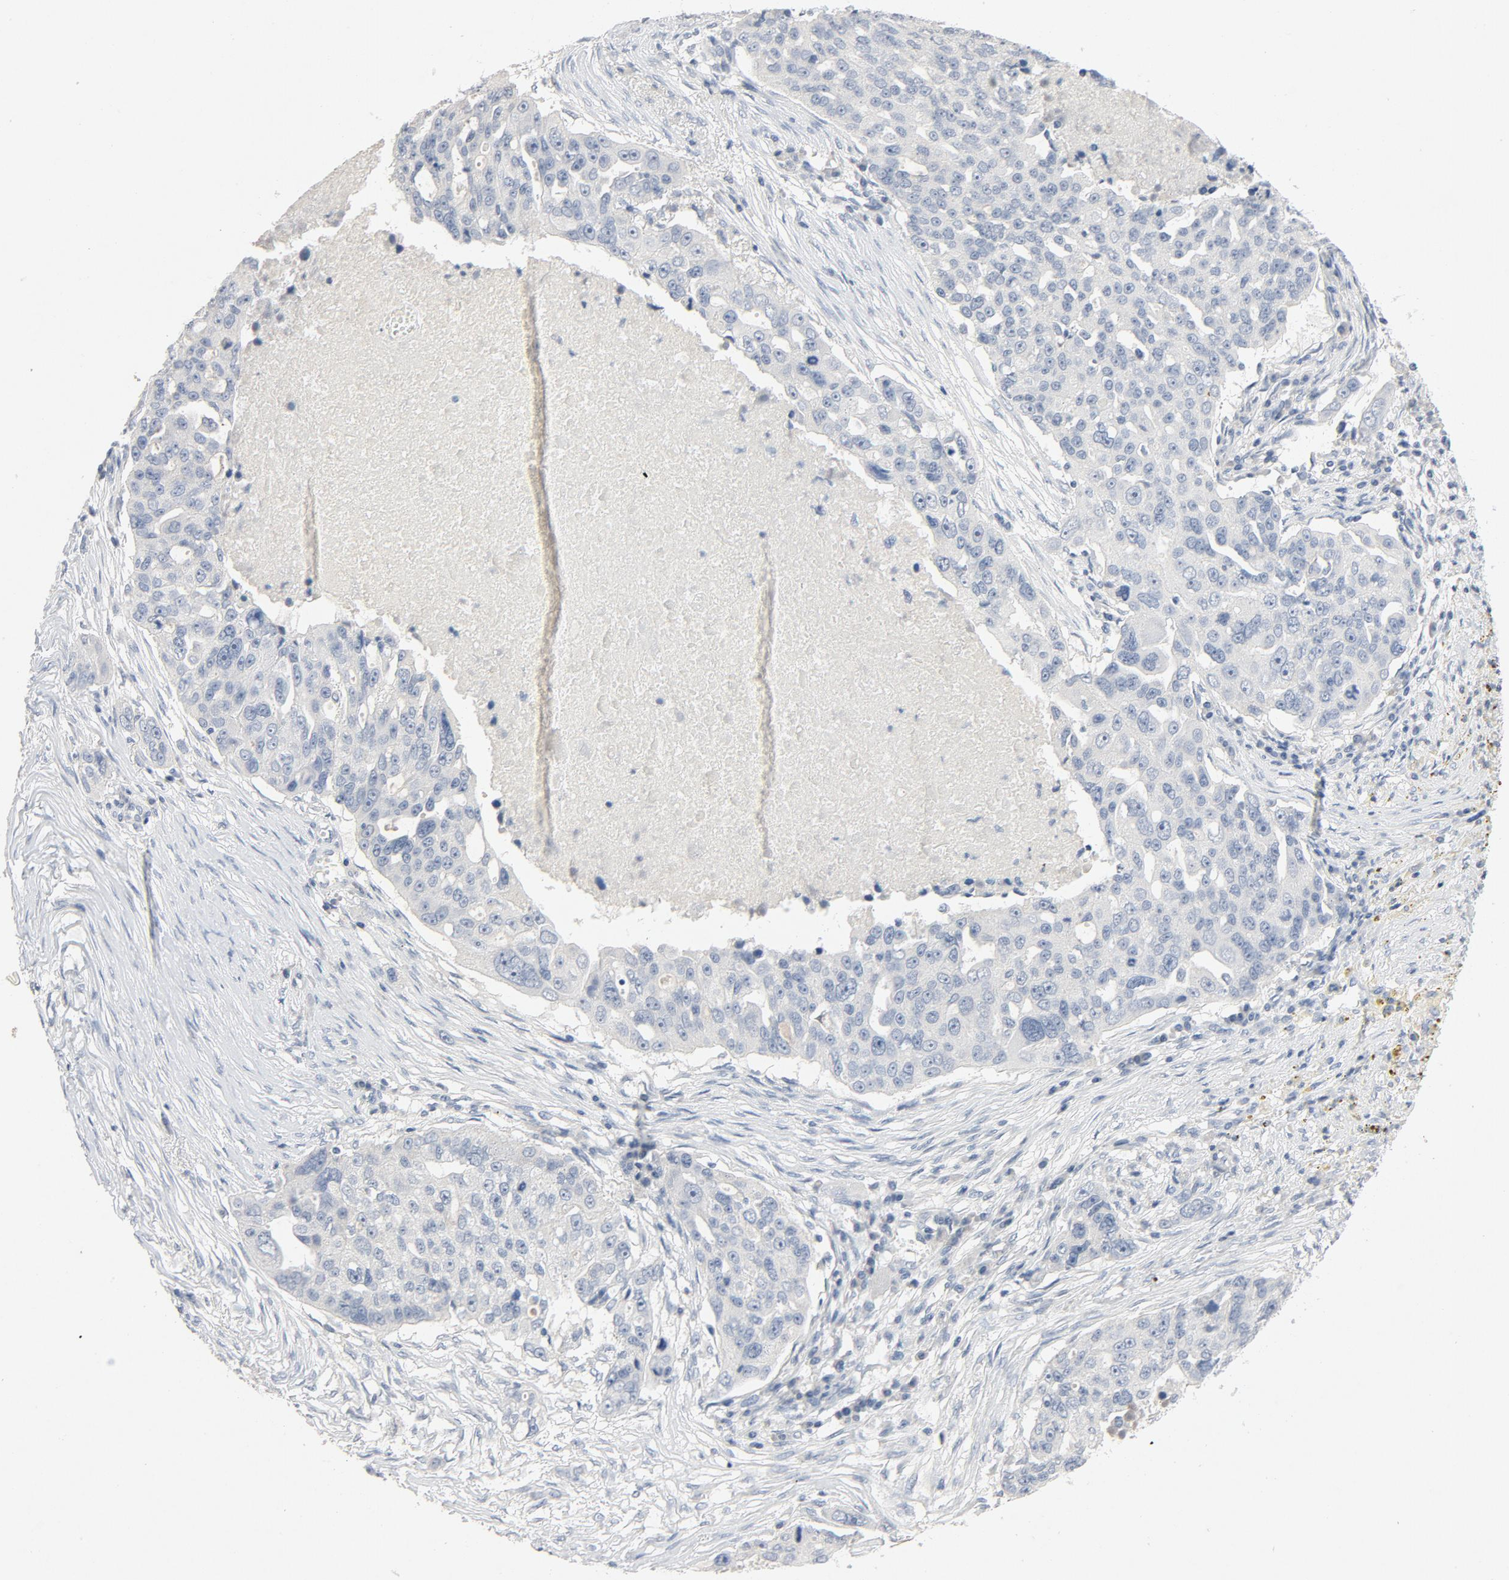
{"staining": {"intensity": "negative", "quantity": "none", "location": "none"}, "tissue": "ovarian cancer", "cell_type": "Tumor cells", "image_type": "cancer", "snomed": [{"axis": "morphology", "description": "Carcinoma, endometroid"}, {"axis": "topography", "description": "Ovary"}], "caption": "A high-resolution photomicrograph shows immunohistochemistry staining of endometroid carcinoma (ovarian), which reveals no significant positivity in tumor cells.", "gene": "ZCCHC13", "patient": {"sex": "female", "age": 75}}